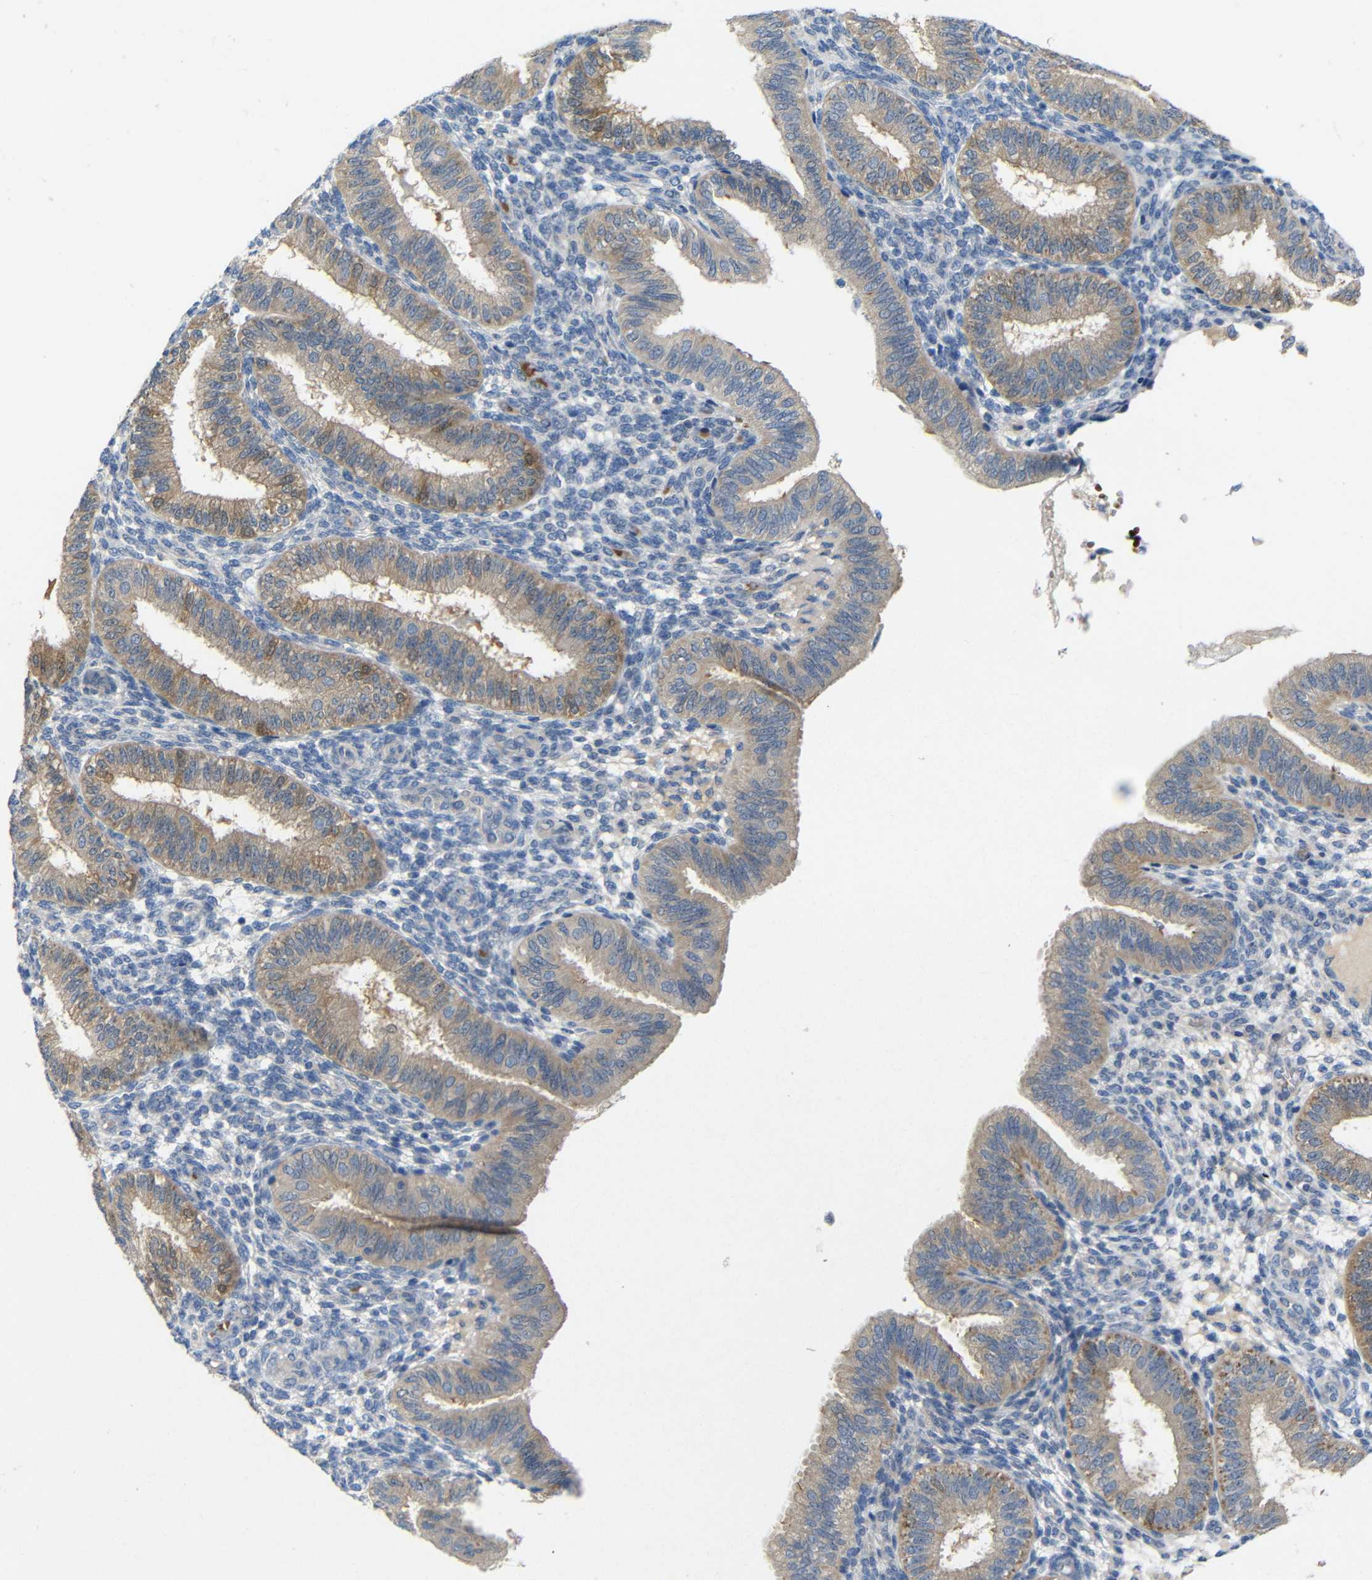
{"staining": {"intensity": "negative", "quantity": "none", "location": "none"}, "tissue": "endometrium", "cell_type": "Cells in endometrial stroma", "image_type": "normal", "snomed": [{"axis": "morphology", "description": "Normal tissue, NOS"}, {"axis": "topography", "description": "Endometrium"}], "caption": "Endometrium stained for a protein using IHC reveals no positivity cells in endometrial stroma.", "gene": "TBC1D32", "patient": {"sex": "female", "age": 39}}